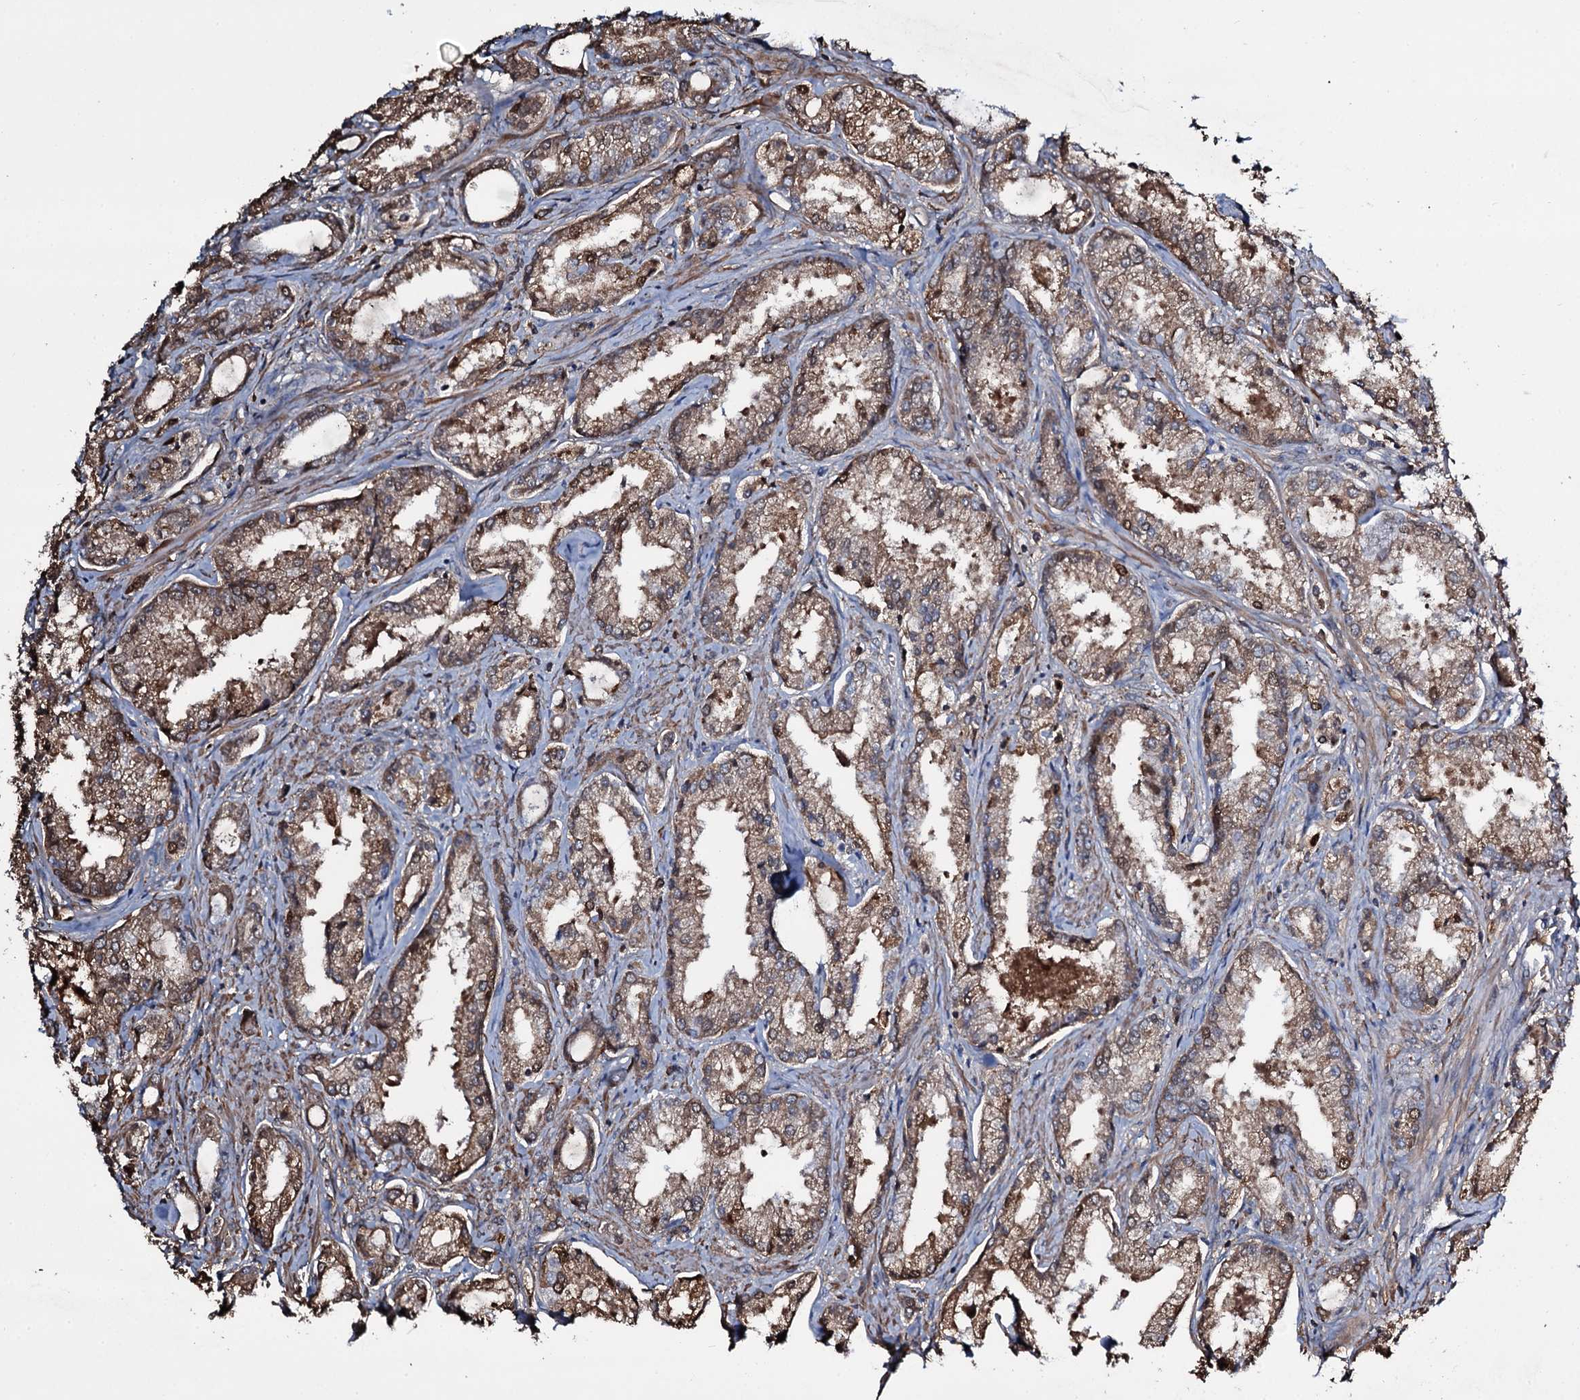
{"staining": {"intensity": "moderate", "quantity": ">75%", "location": "cytoplasmic/membranous"}, "tissue": "prostate cancer", "cell_type": "Tumor cells", "image_type": "cancer", "snomed": [{"axis": "morphology", "description": "Adenocarcinoma, Low grade"}, {"axis": "topography", "description": "Prostate"}], "caption": "Immunohistochemistry (DAB (3,3'-diaminobenzidine)) staining of human prostate cancer (adenocarcinoma (low-grade)) shows moderate cytoplasmic/membranous protein staining in about >75% of tumor cells.", "gene": "EDN1", "patient": {"sex": "male", "age": 68}}